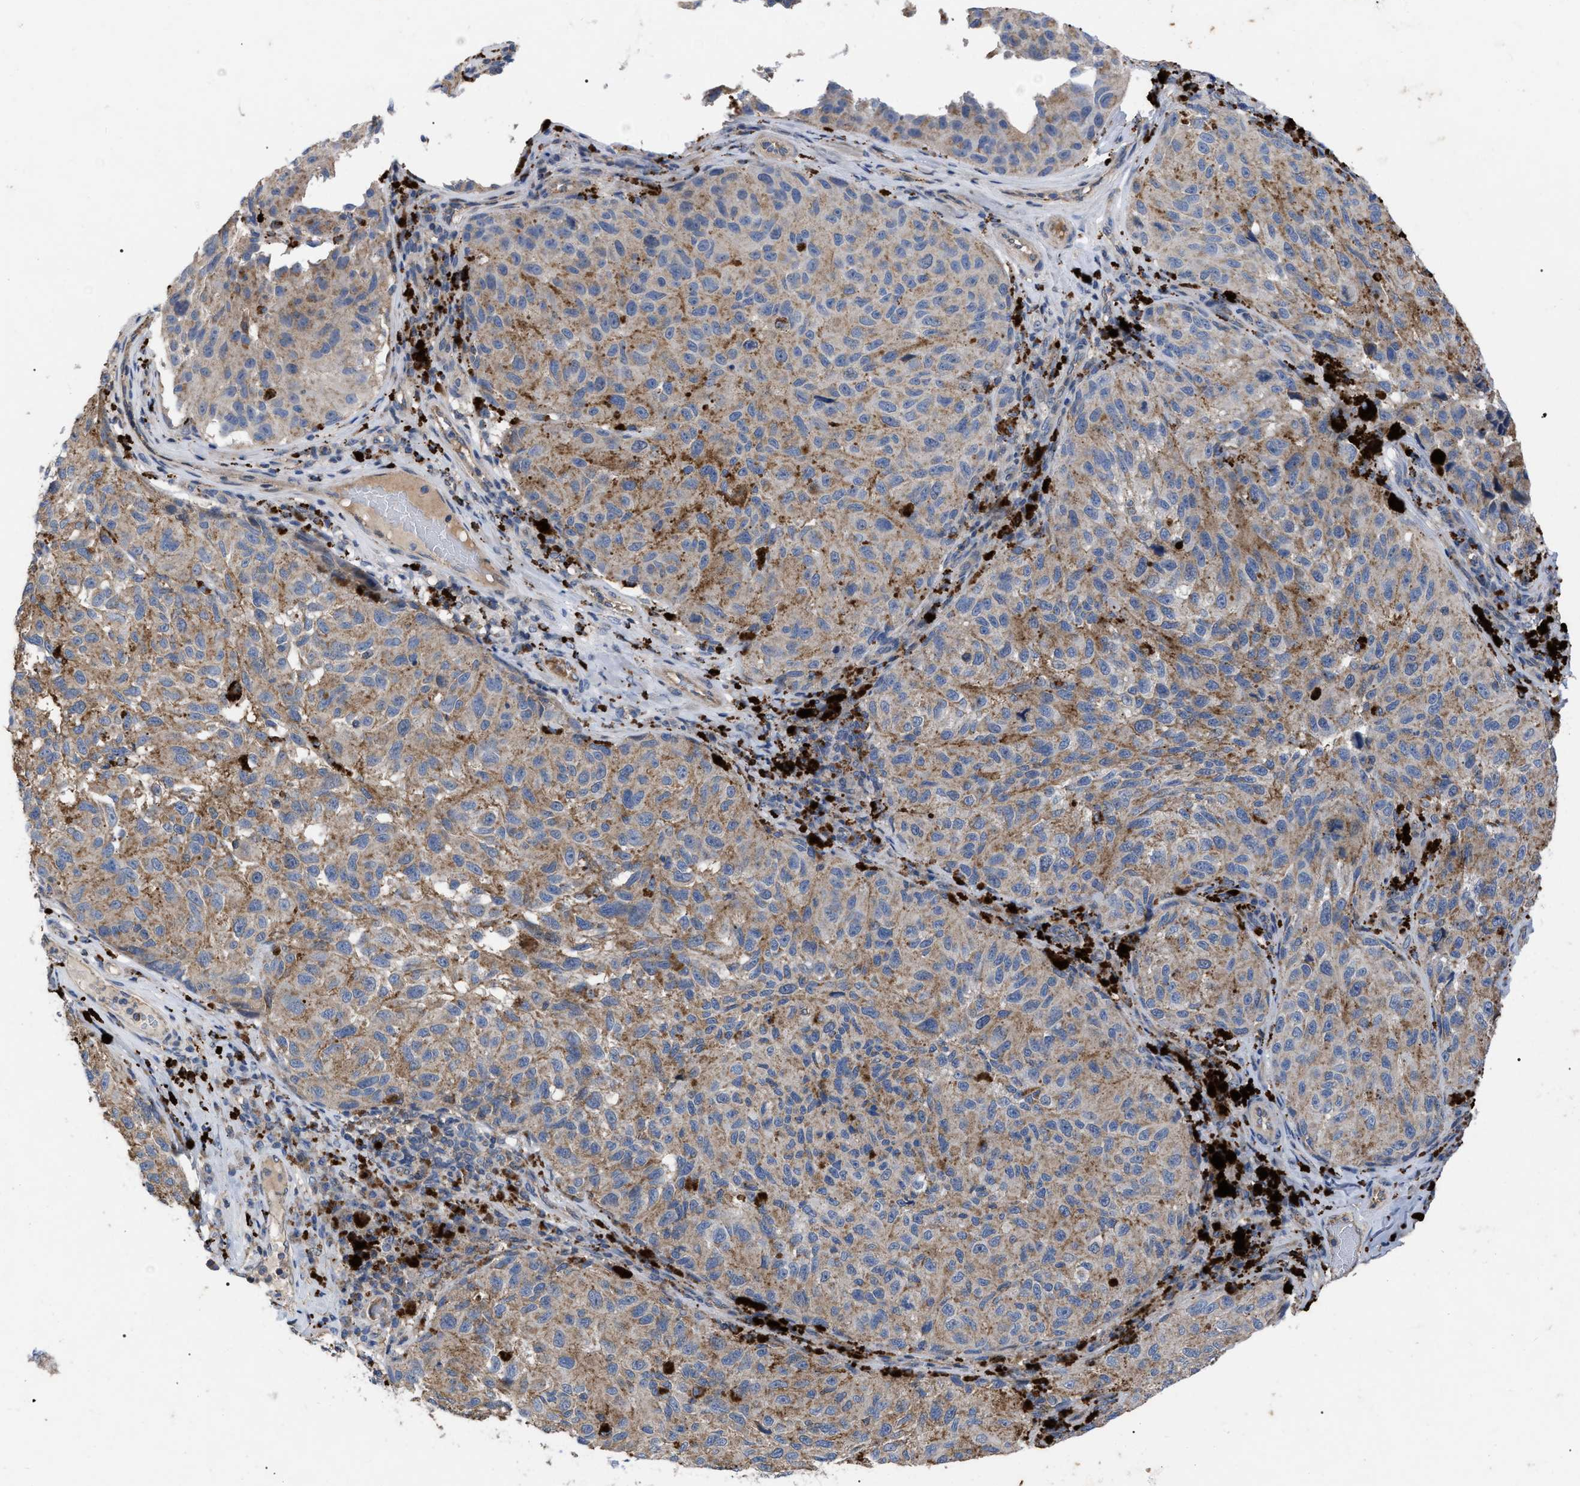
{"staining": {"intensity": "weak", "quantity": ">75%", "location": "cytoplasmic/membranous"}, "tissue": "melanoma", "cell_type": "Tumor cells", "image_type": "cancer", "snomed": [{"axis": "morphology", "description": "Malignant melanoma, NOS"}, {"axis": "topography", "description": "Skin"}], "caption": "Immunohistochemistry (IHC) image of human malignant melanoma stained for a protein (brown), which reveals low levels of weak cytoplasmic/membranous expression in approximately >75% of tumor cells.", "gene": "FAM171A2", "patient": {"sex": "female", "age": 73}}